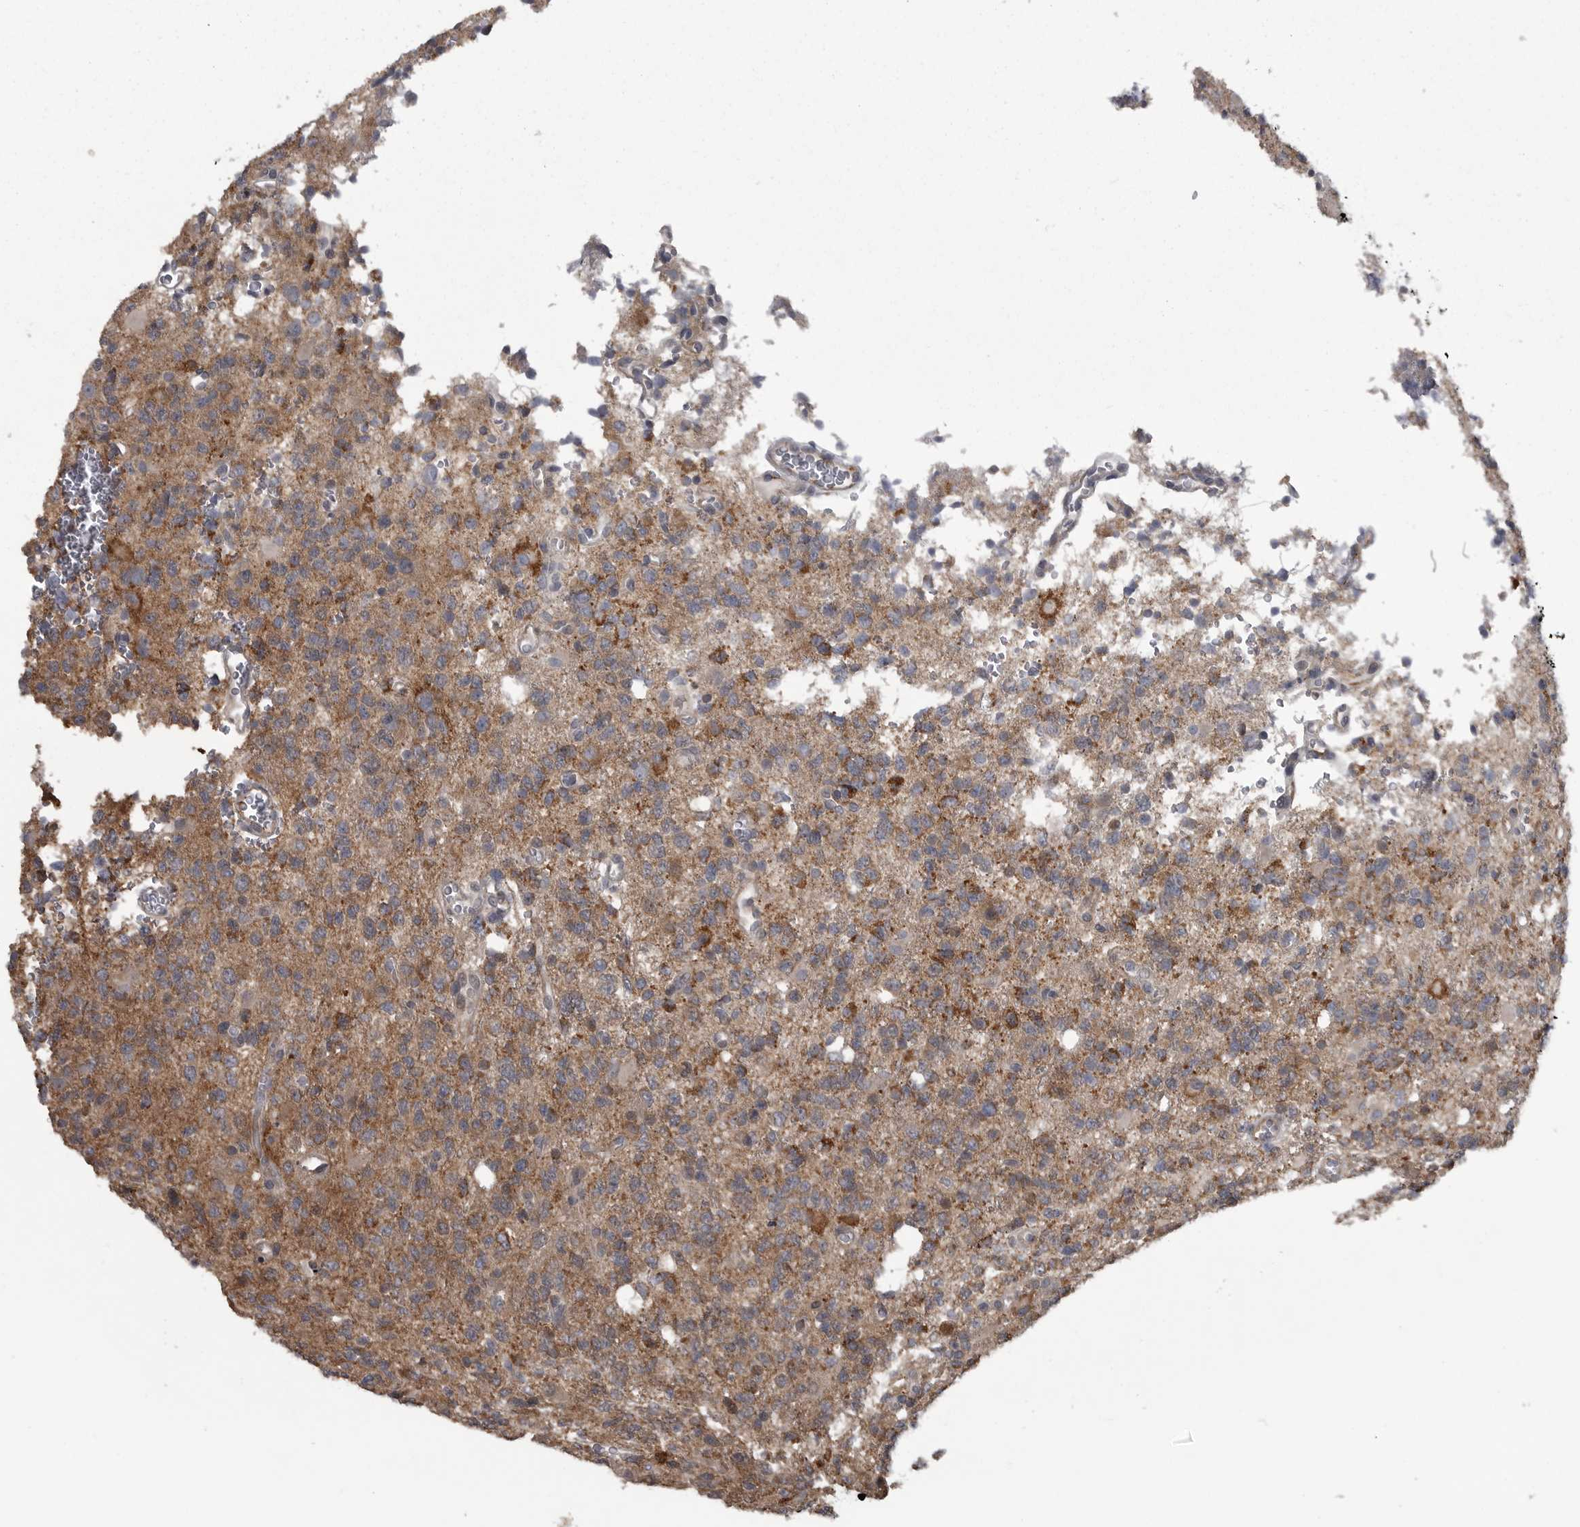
{"staining": {"intensity": "moderate", "quantity": ">75%", "location": "cytoplasmic/membranous"}, "tissue": "glioma", "cell_type": "Tumor cells", "image_type": "cancer", "snomed": [{"axis": "morphology", "description": "Glioma, malignant, High grade"}, {"axis": "topography", "description": "Brain"}], "caption": "A photomicrograph showing moderate cytoplasmic/membranous expression in about >75% of tumor cells in high-grade glioma (malignant), as visualized by brown immunohistochemical staining.", "gene": "PPP1R9A", "patient": {"sex": "female", "age": 62}}